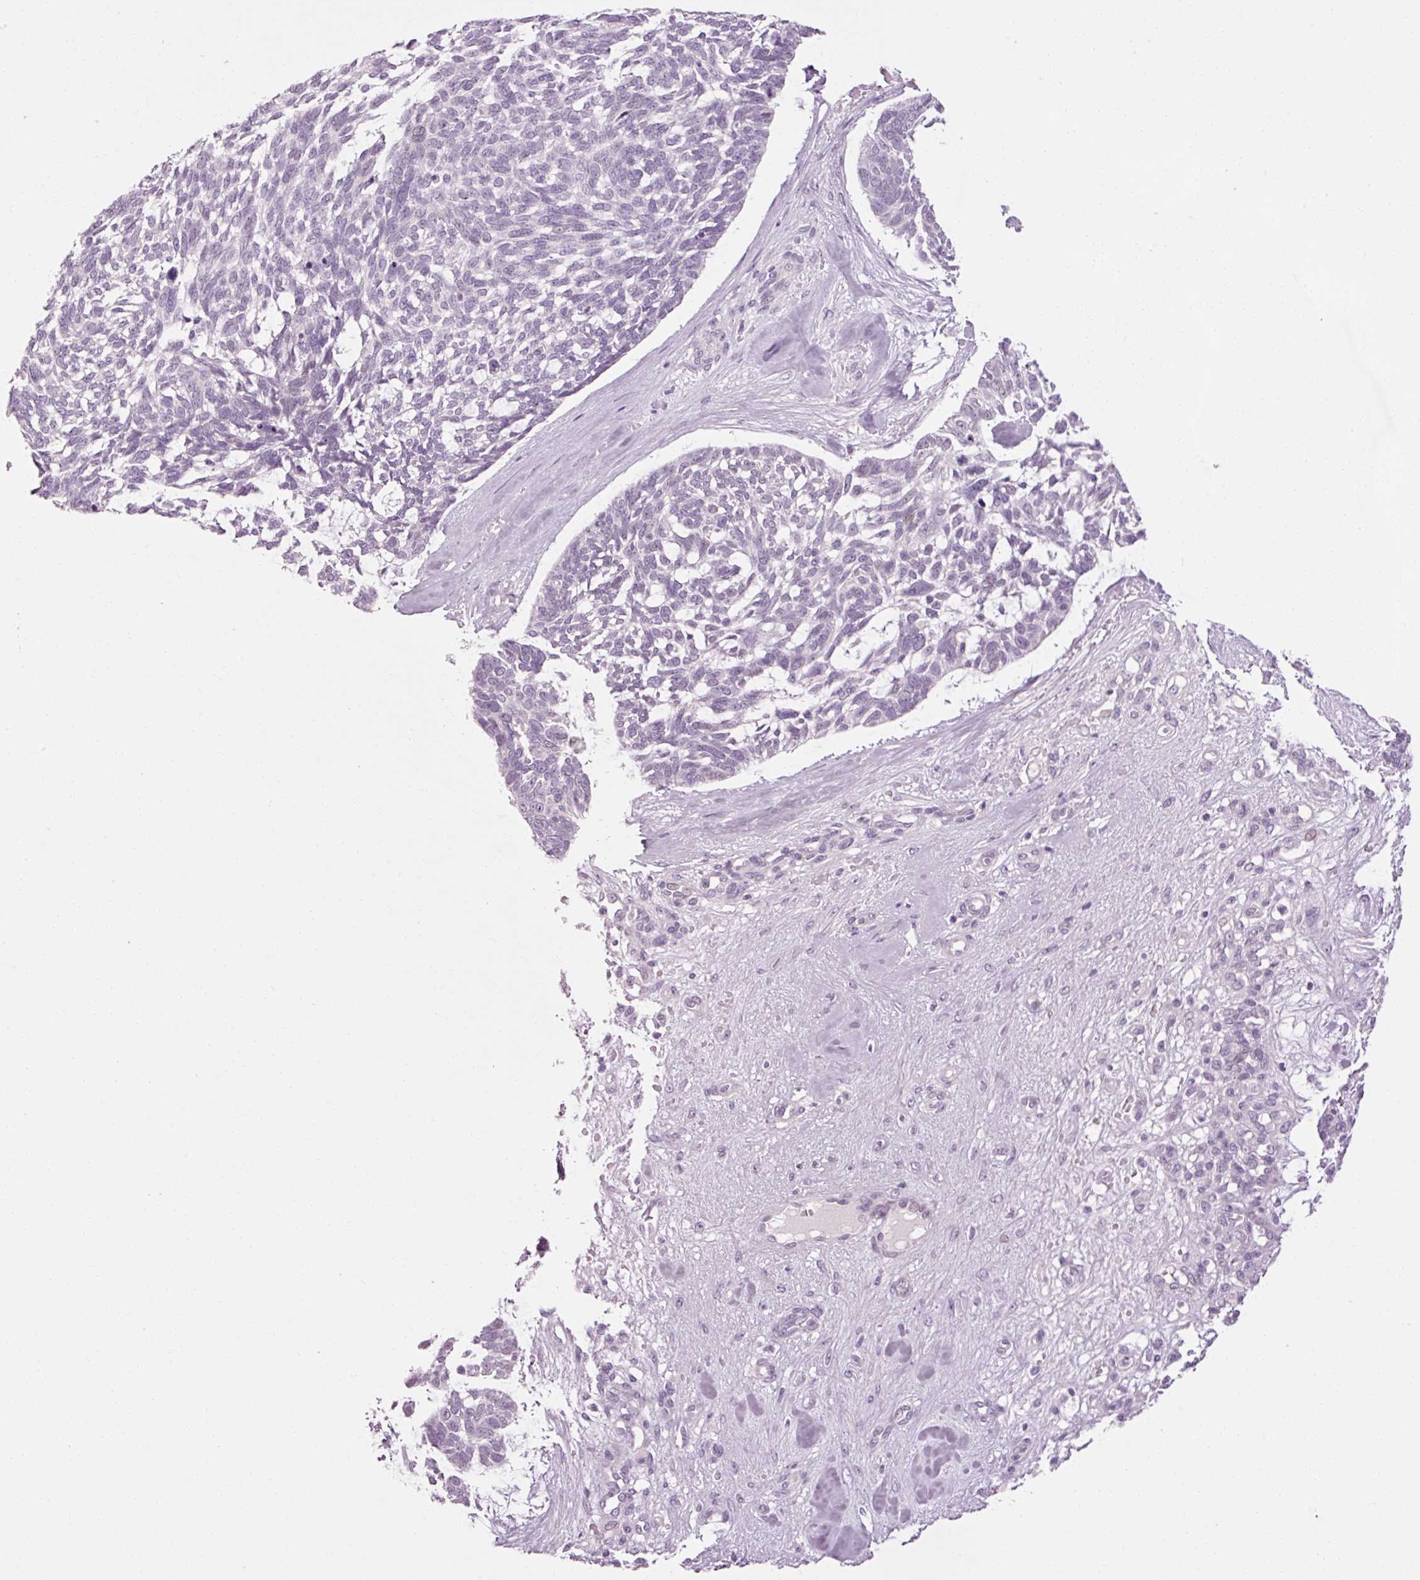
{"staining": {"intensity": "negative", "quantity": "none", "location": "none"}, "tissue": "skin cancer", "cell_type": "Tumor cells", "image_type": "cancer", "snomed": [{"axis": "morphology", "description": "Basal cell carcinoma"}, {"axis": "topography", "description": "Skin"}], "caption": "DAB (3,3'-diaminobenzidine) immunohistochemical staining of skin cancer exhibits no significant expression in tumor cells.", "gene": "ANKRD20A1", "patient": {"sex": "male", "age": 88}}